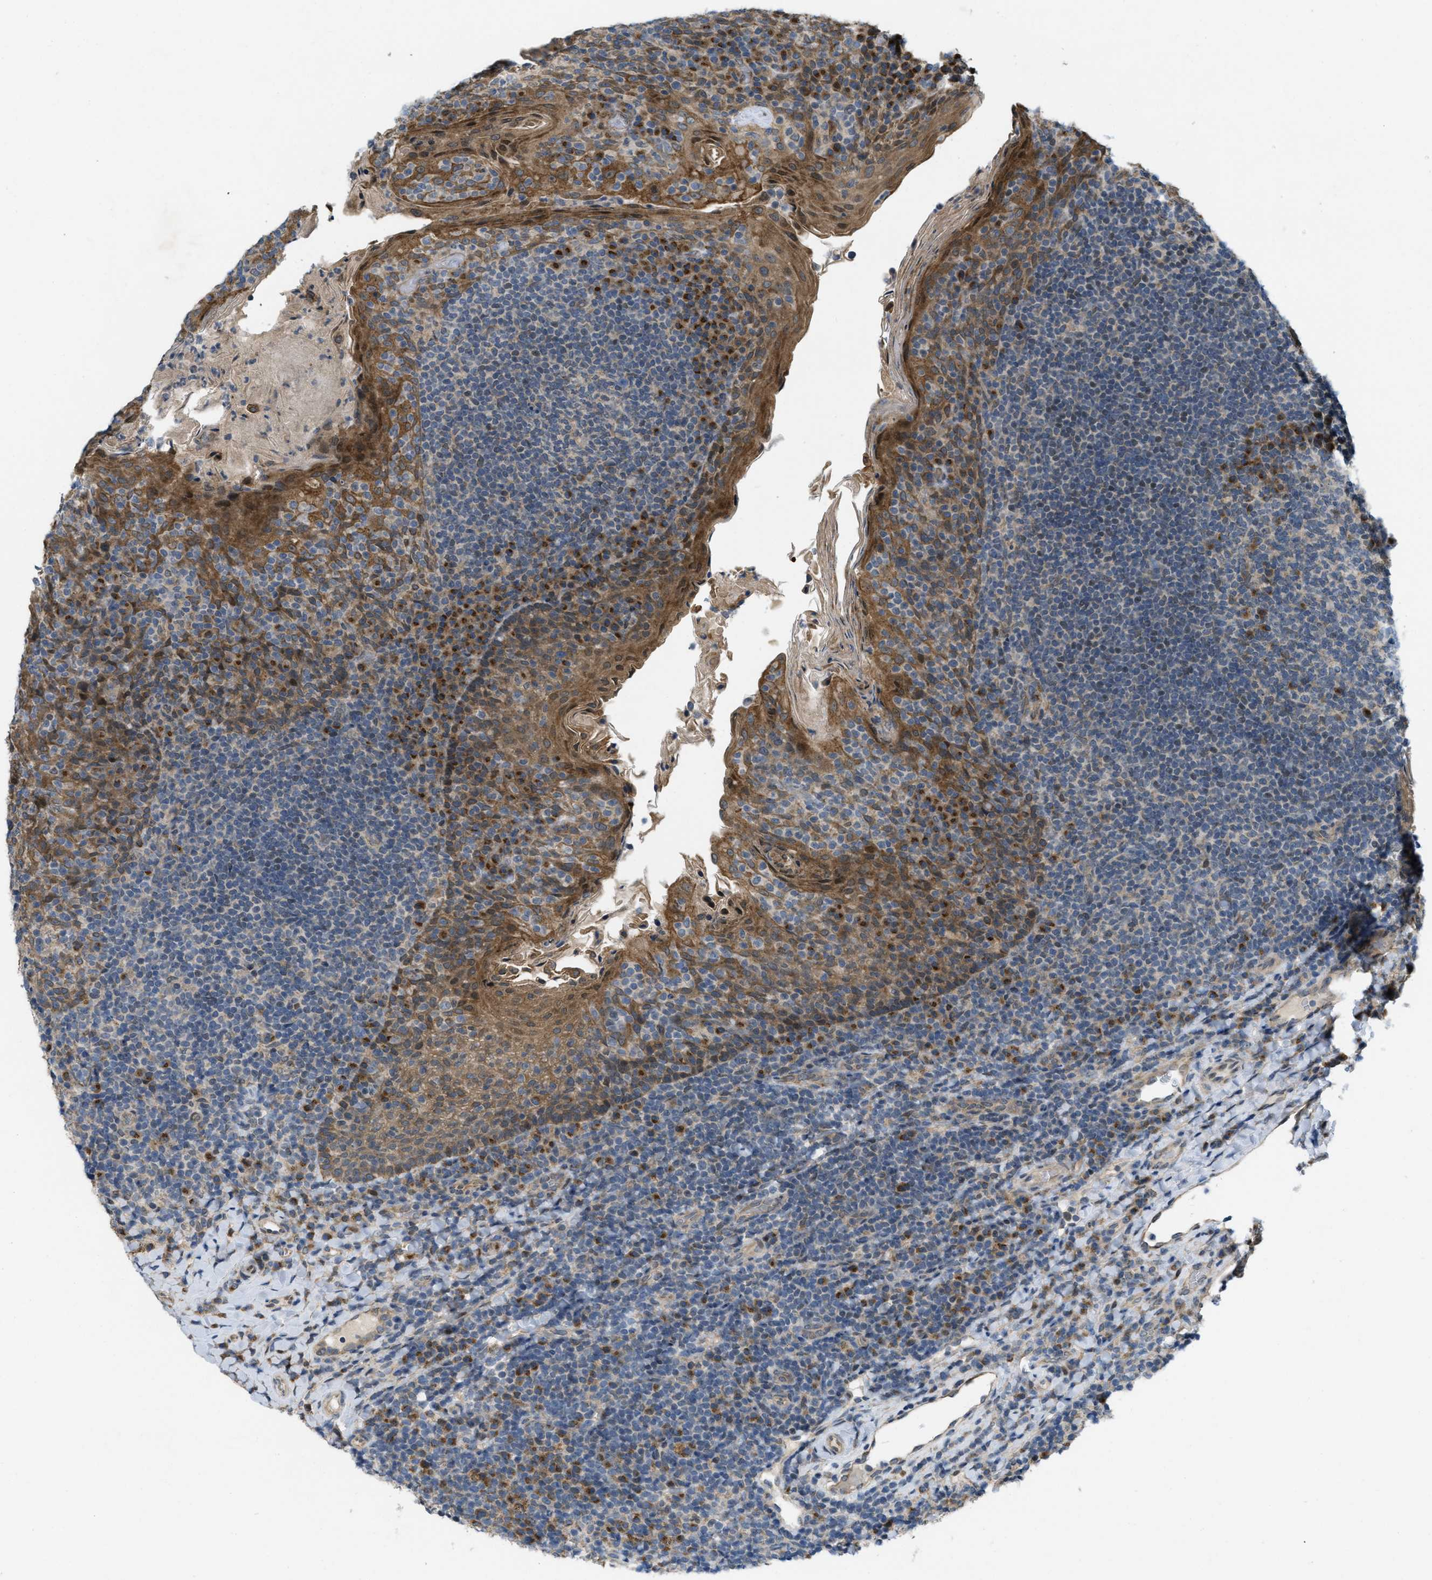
{"staining": {"intensity": "moderate", "quantity": "<25%", "location": "cytoplasmic/membranous"}, "tissue": "tonsil", "cell_type": "Germinal center cells", "image_type": "normal", "snomed": [{"axis": "morphology", "description": "Normal tissue, NOS"}, {"axis": "topography", "description": "Tonsil"}], "caption": "The immunohistochemical stain highlights moderate cytoplasmic/membranous staining in germinal center cells of unremarkable tonsil. Nuclei are stained in blue.", "gene": "IFNLR1", "patient": {"sex": "male", "age": 17}}